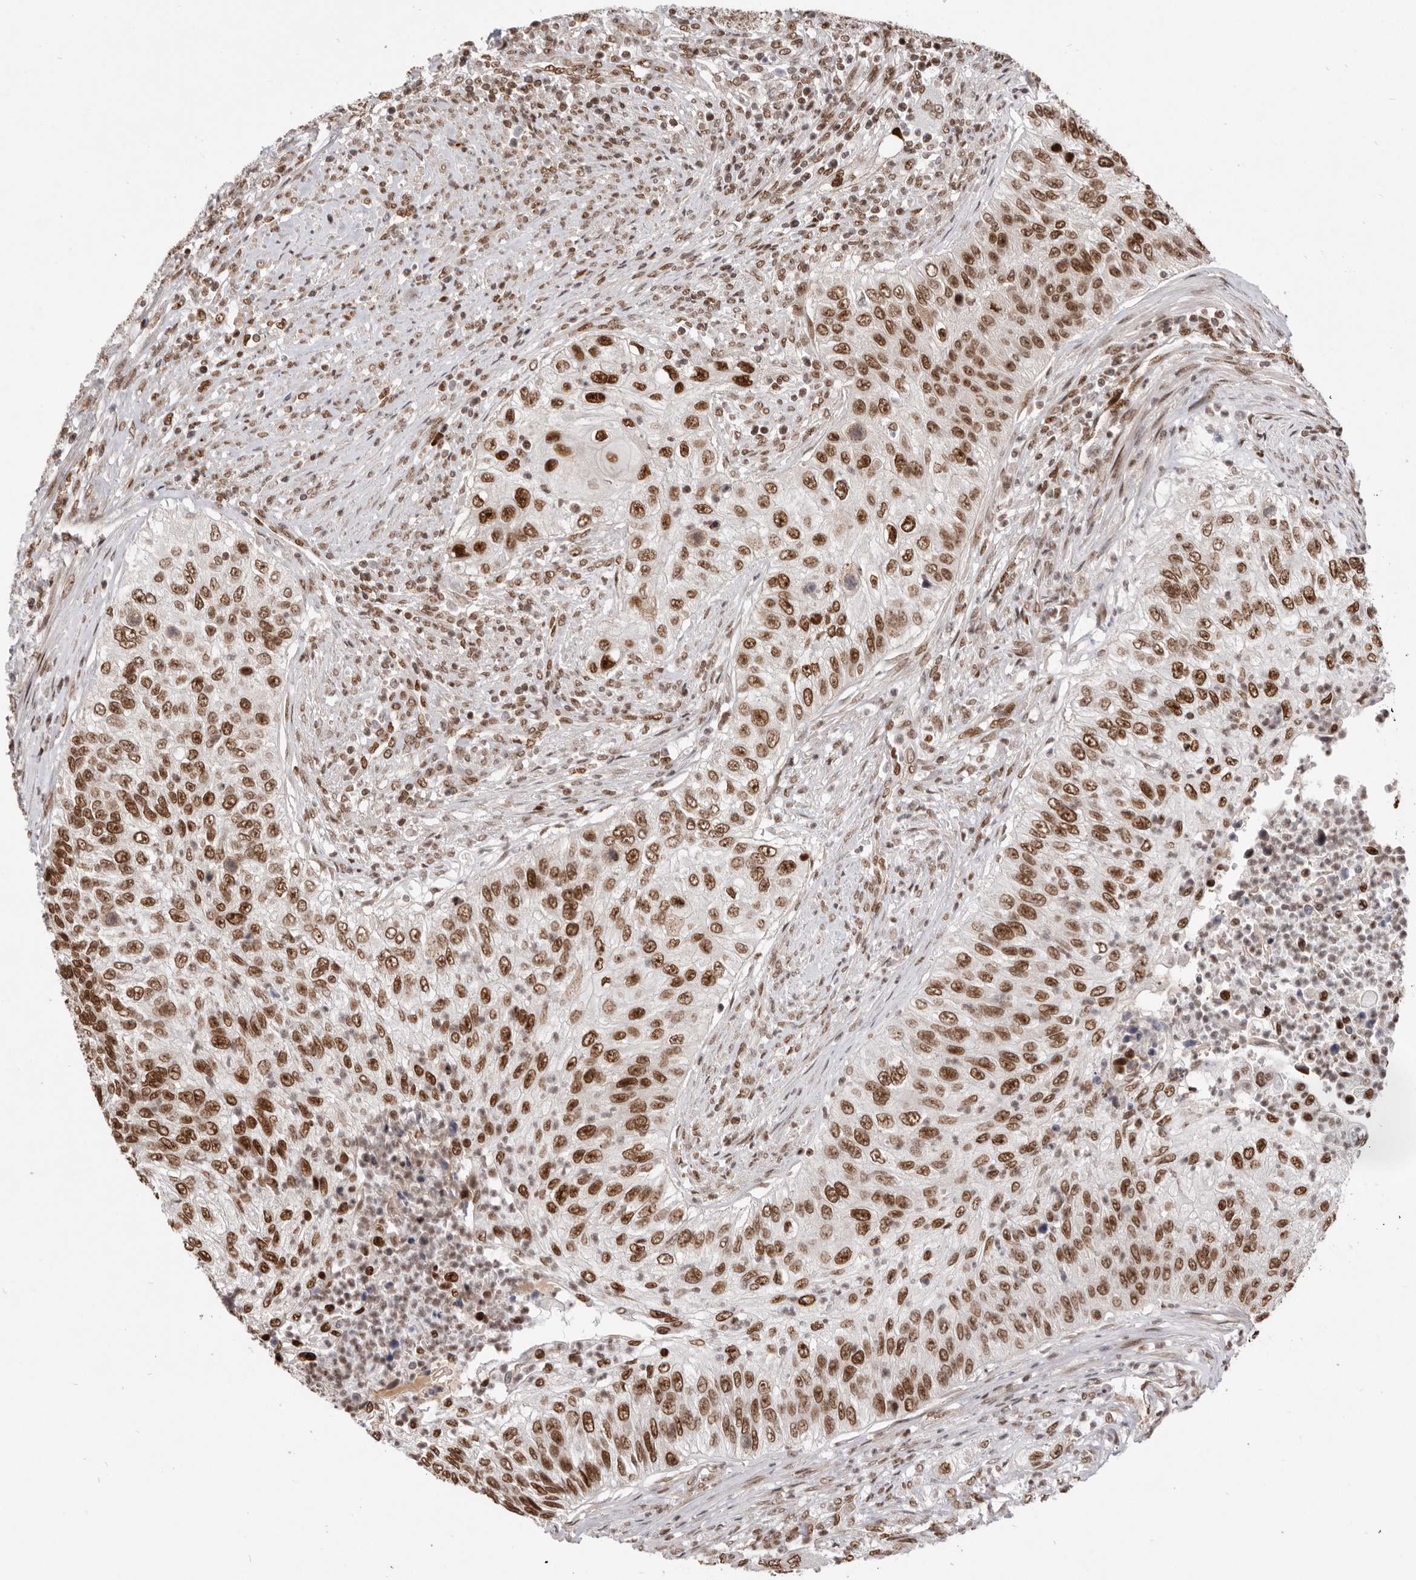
{"staining": {"intensity": "strong", "quantity": ">75%", "location": "nuclear"}, "tissue": "urothelial cancer", "cell_type": "Tumor cells", "image_type": "cancer", "snomed": [{"axis": "morphology", "description": "Urothelial carcinoma, High grade"}, {"axis": "topography", "description": "Urinary bladder"}], "caption": "Immunohistochemical staining of human high-grade urothelial carcinoma demonstrates high levels of strong nuclear protein expression in about >75% of tumor cells.", "gene": "CHTOP", "patient": {"sex": "female", "age": 60}}